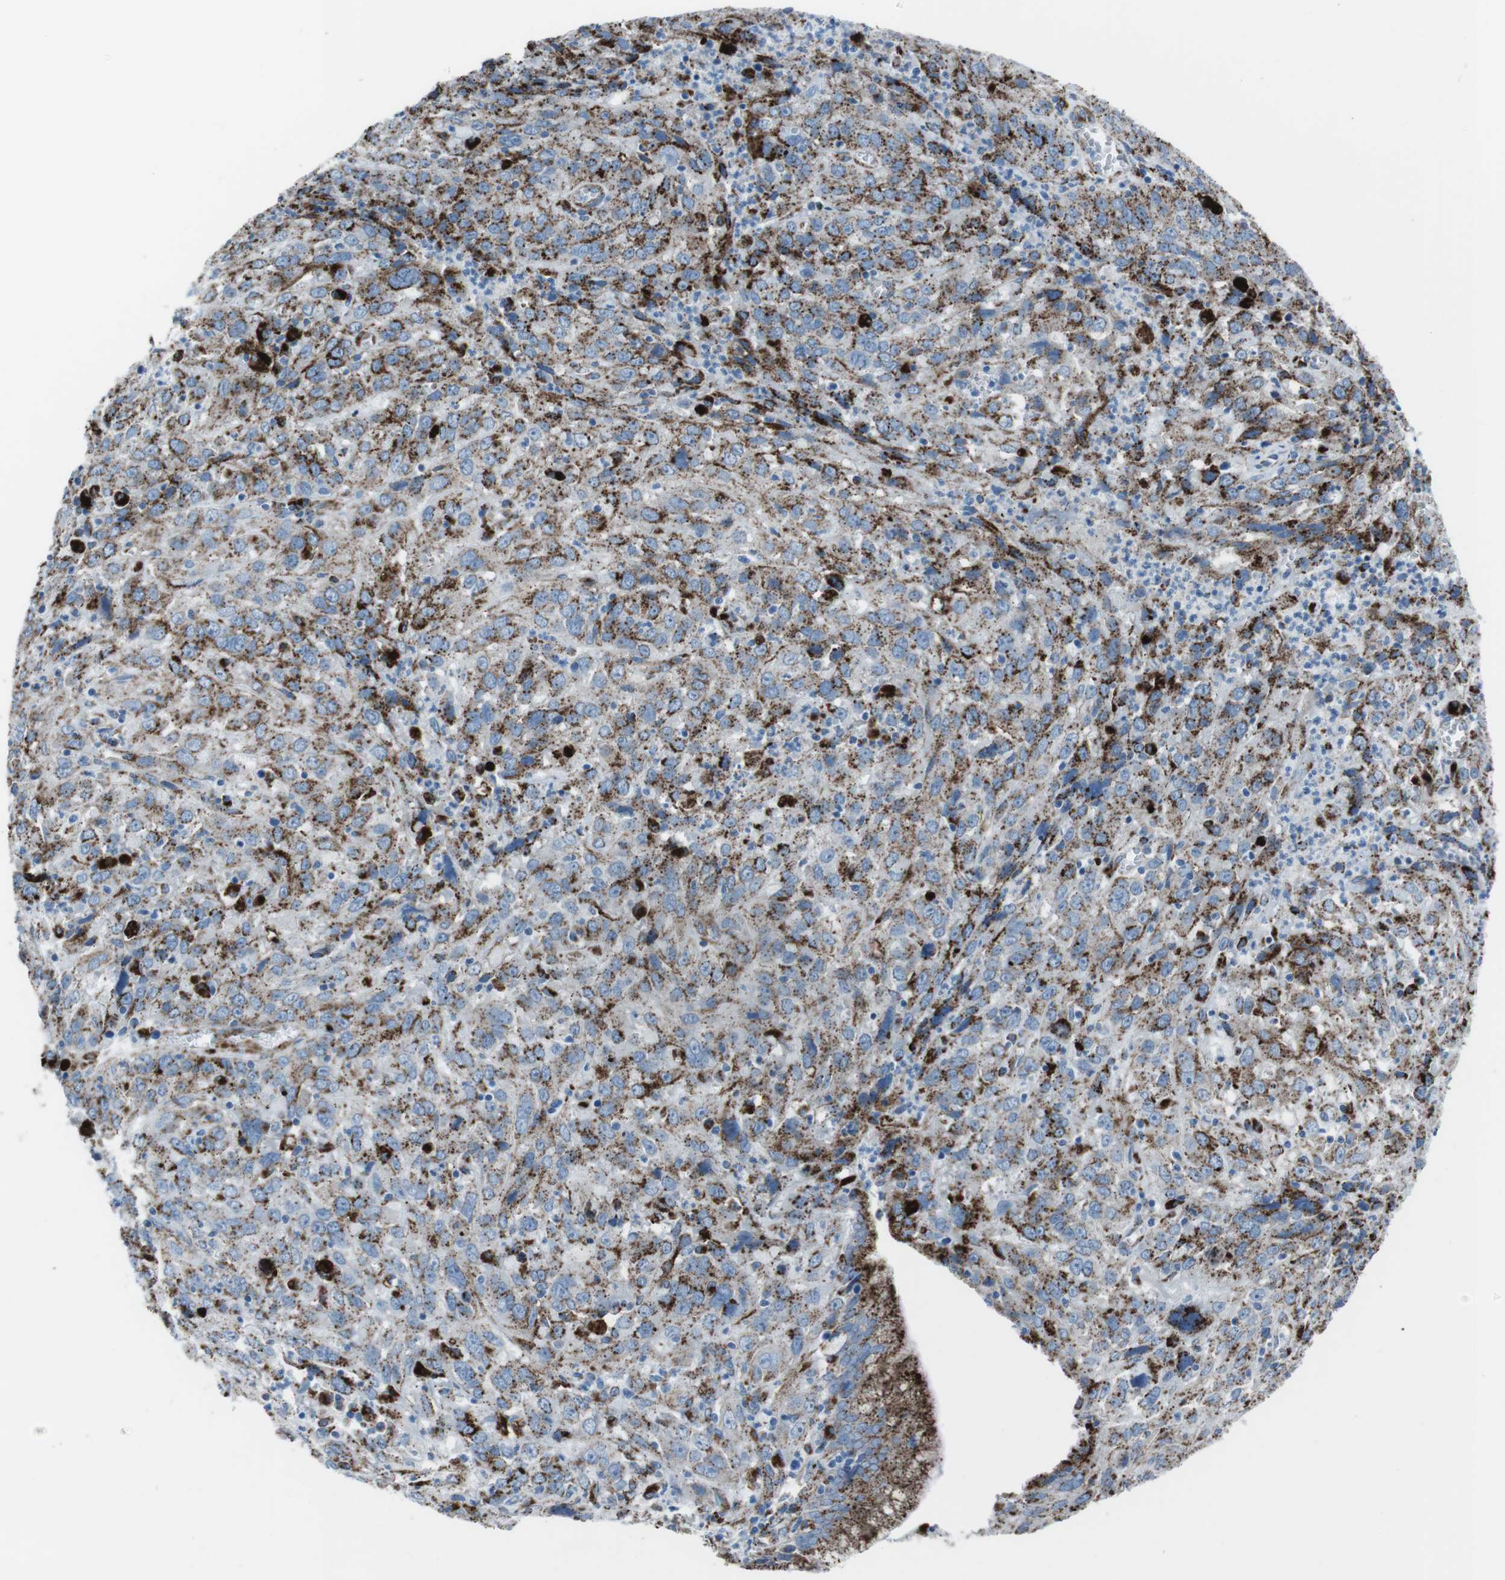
{"staining": {"intensity": "strong", "quantity": "25%-75%", "location": "cytoplasmic/membranous"}, "tissue": "cervical cancer", "cell_type": "Tumor cells", "image_type": "cancer", "snomed": [{"axis": "morphology", "description": "Squamous cell carcinoma, NOS"}, {"axis": "topography", "description": "Cervix"}], "caption": "Strong cytoplasmic/membranous positivity is identified in approximately 25%-75% of tumor cells in cervical squamous cell carcinoma.", "gene": "SCARB2", "patient": {"sex": "female", "age": 32}}